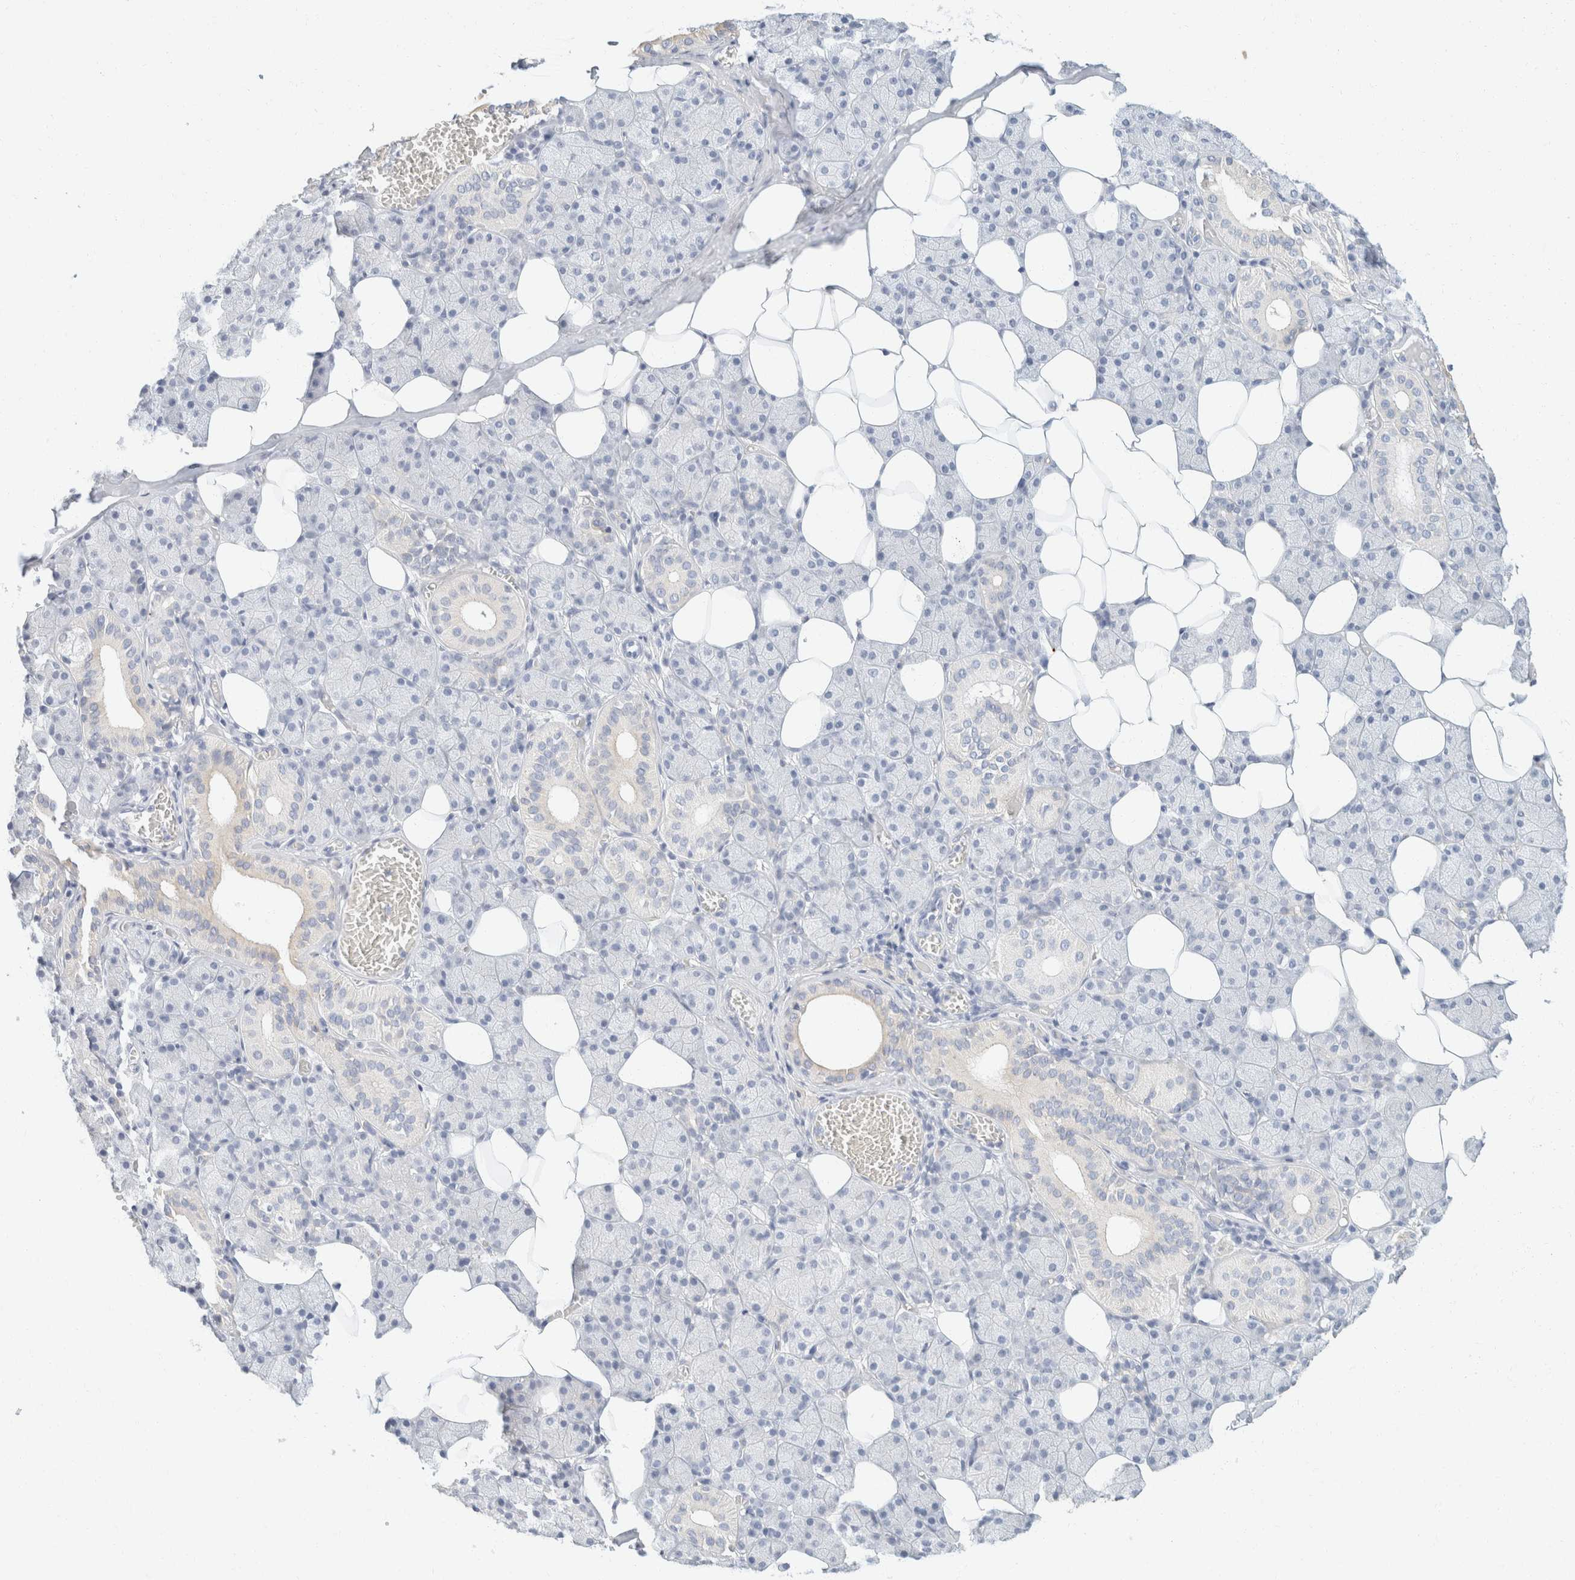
{"staining": {"intensity": "weak", "quantity": "<25%", "location": "cytoplasmic/membranous"}, "tissue": "salivary gland", "cell_type": "Glandular cells", "image_type": "normal", "snomed": [{"axis": "morphology", "description": "Normal tissue, NOS"}, {"axis": "topography", "description": "Salivary gland"}], "caption": "Photomicrograph shows no protein expression in glandular cells of unremarkable salivary gland.", "gene": "KRT20", "patient": {"sex": "female", "age": 33}}